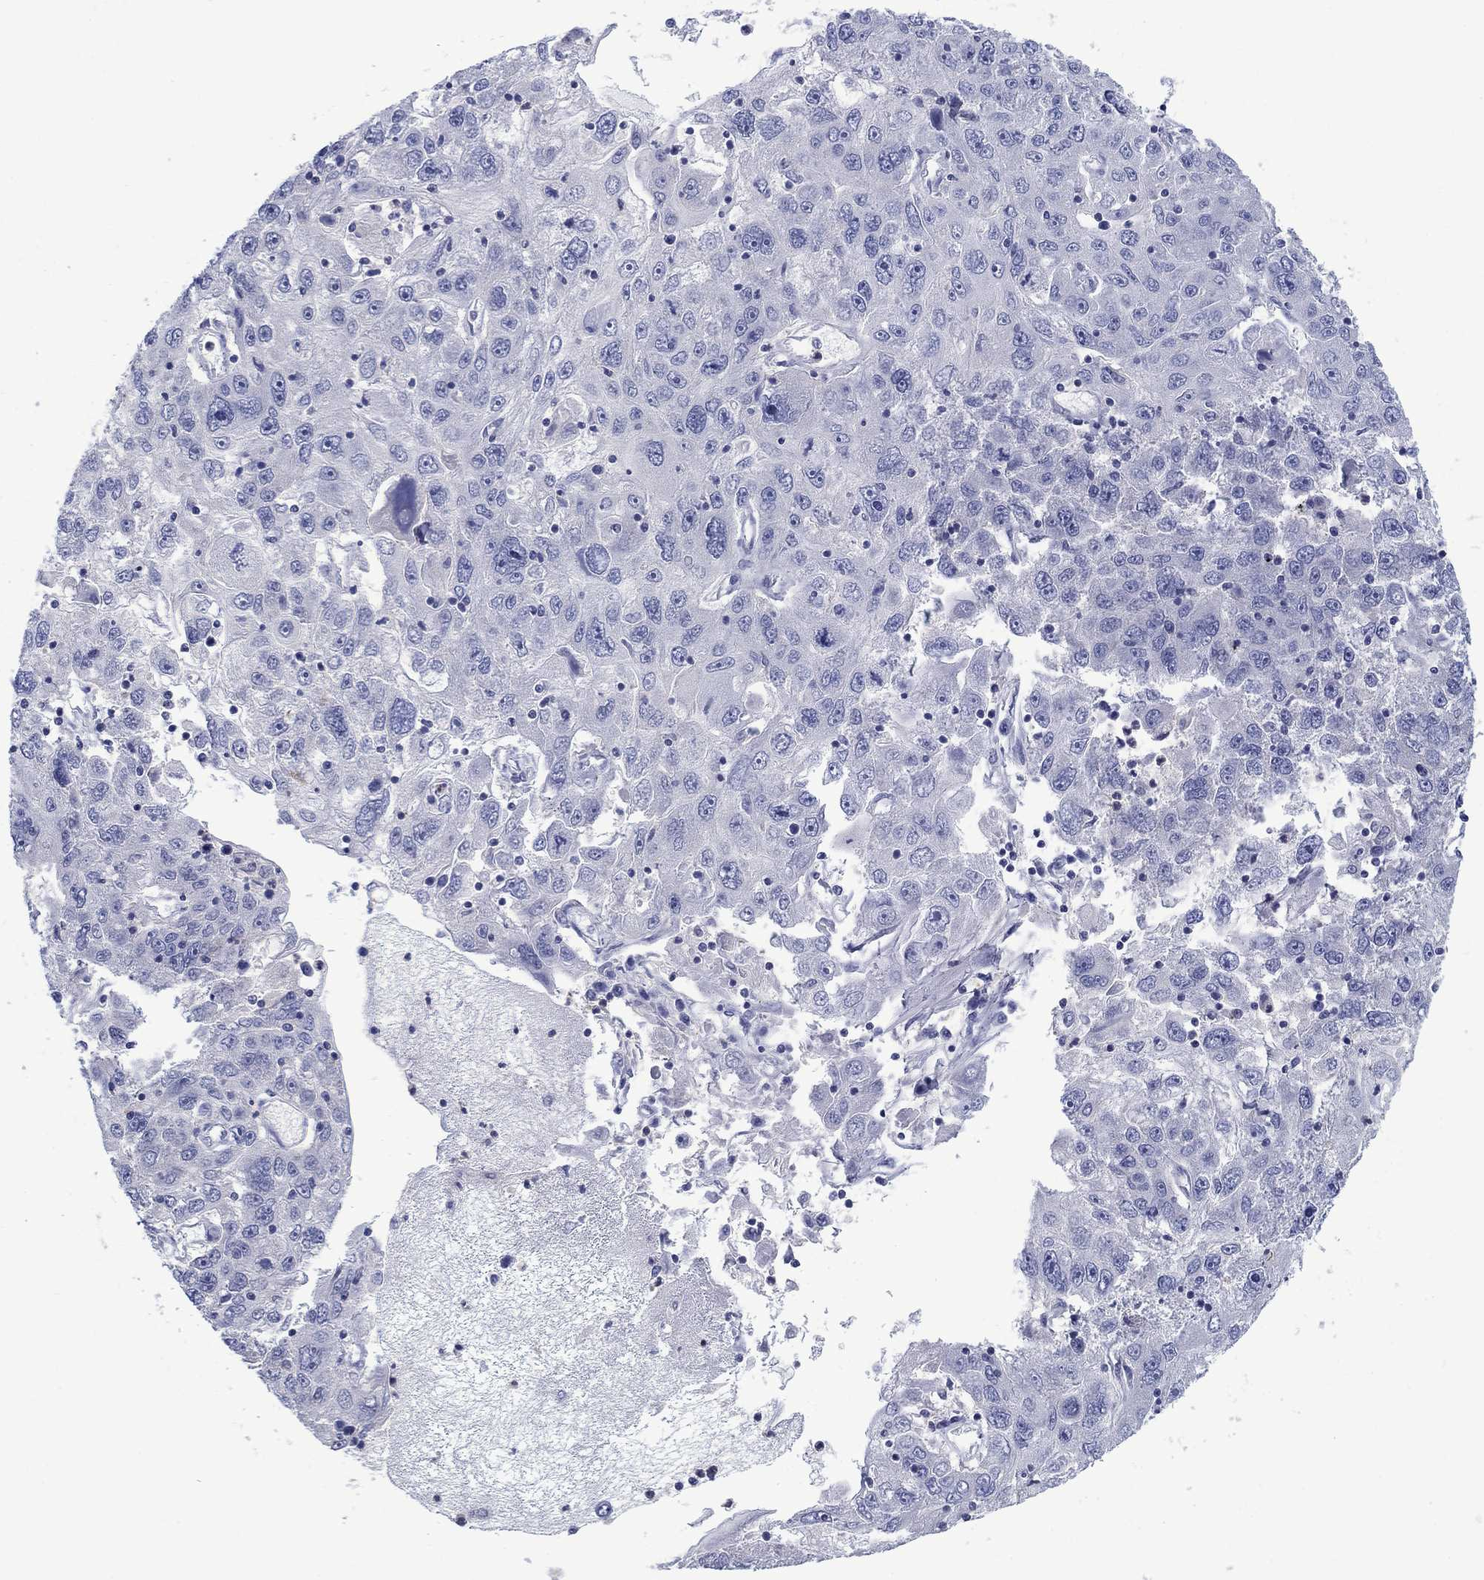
{"staining": {"intensity": "negative", "quantity": "none", "location": "none"}, "tissue": "stomach cancer", "cell_type": "Tumor cells", "image_type": "cancer", "snomed": [{"axis": "morphology", "description": "Adenocarcinoma, NOS"}, {"axis": "topography", "description": "Stomach"}], "caption": "An immunohistochemistry histopathology image of stomach adenocarcinoma is shown. There is no staining in tumor cells of stomach adenocarcinoma.", "gene": "FER1L6", "patient": {"sex": "male", "age": 56}}